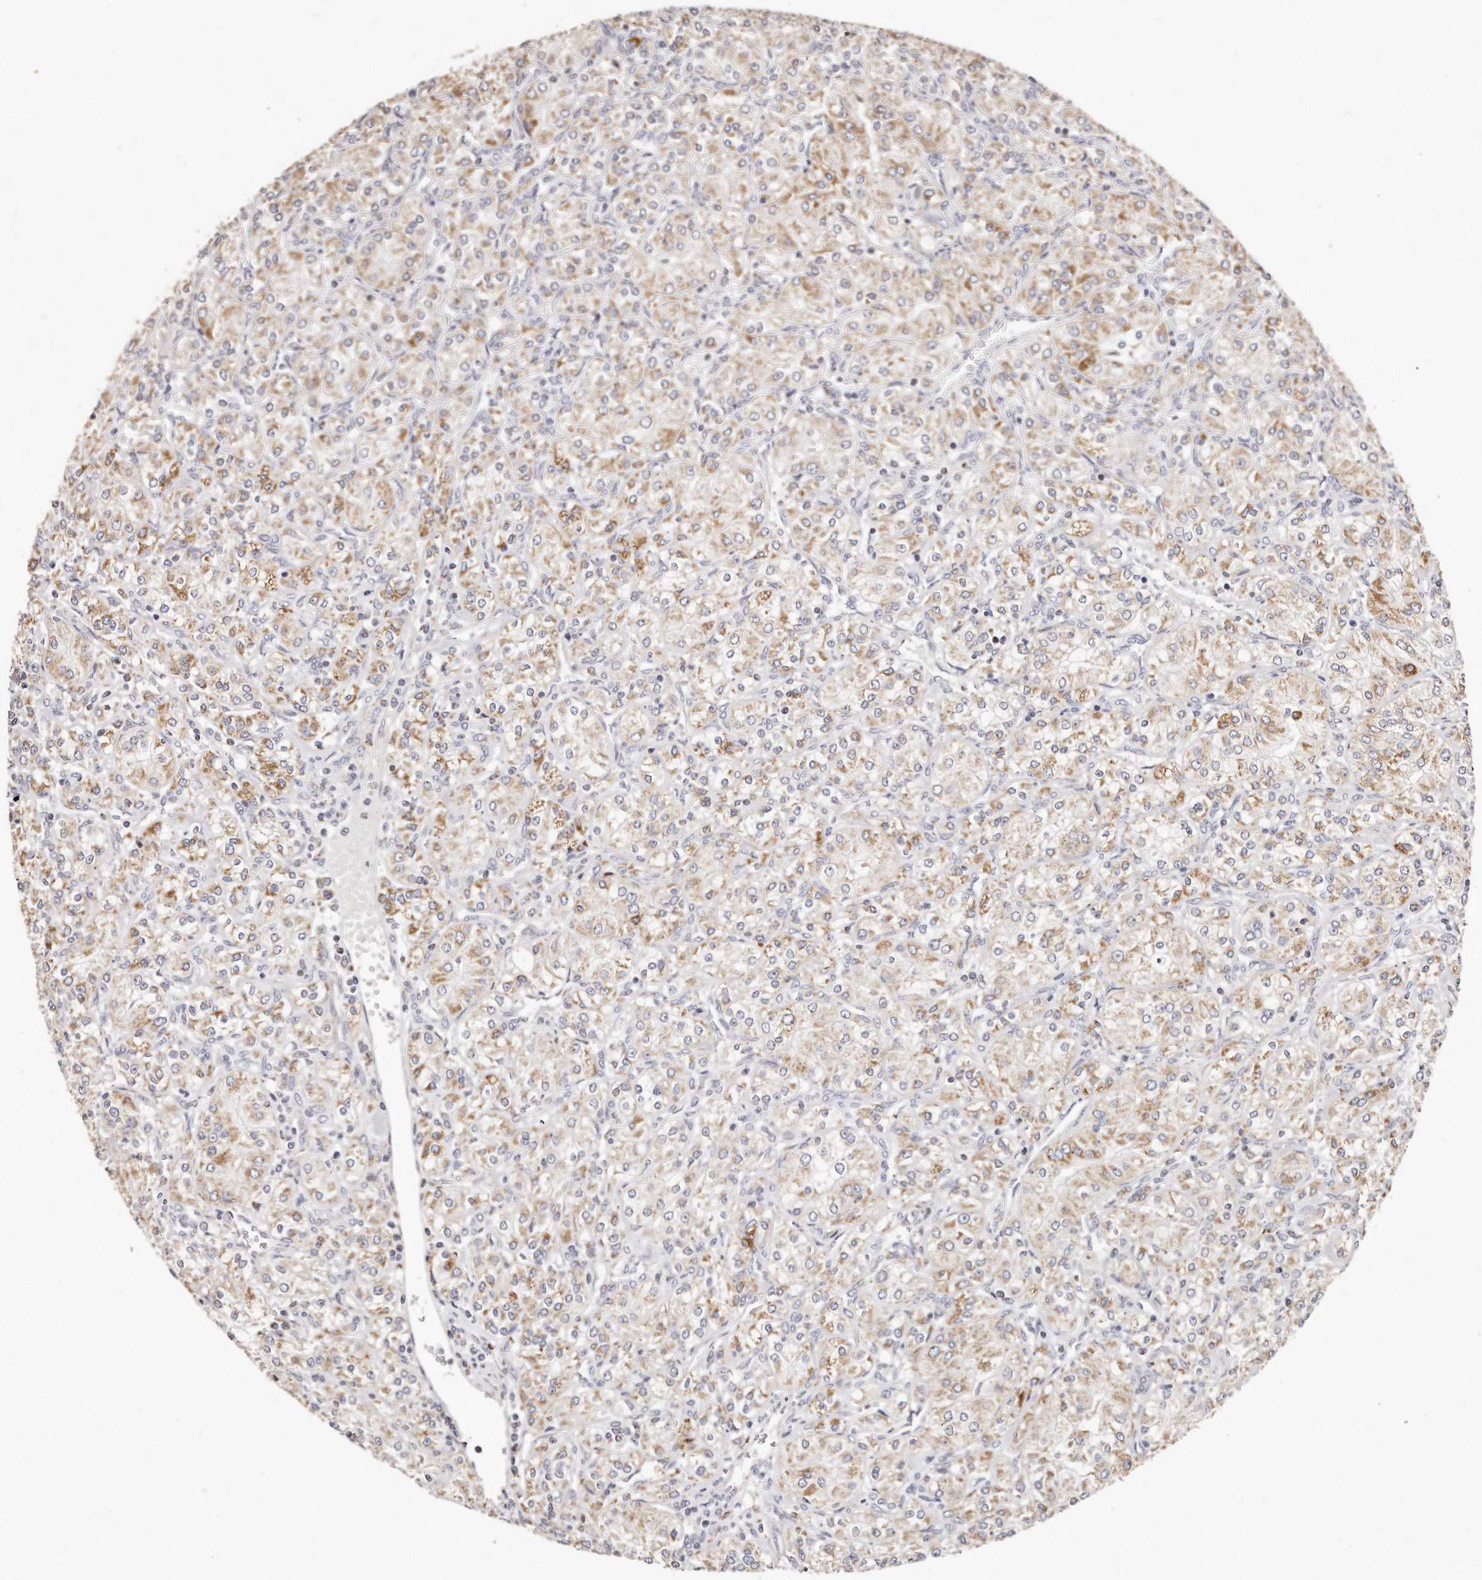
{"staining": {"intensity": "weak", "quantity": ">75%", "location": "cytoplasmic/membranous"}, "tissue": "renal cancer", "cell_type": "Tumor cells", "image_type": "cancer", "snomed": [{"axis": "morphology", "description": "Adenocarcinoma, NOS"}, {"axis": "topography", "description": "Kidney"}], "caption": "A photomicrograph showing weak cytoplasmic/membranous expression in approximately >75% of tumor cells in renal adenocarcinoma, as visualized by brown immunohistochemical staining.", "gene": "RTKN", "patient": {"sex": "male", "age": 77}}